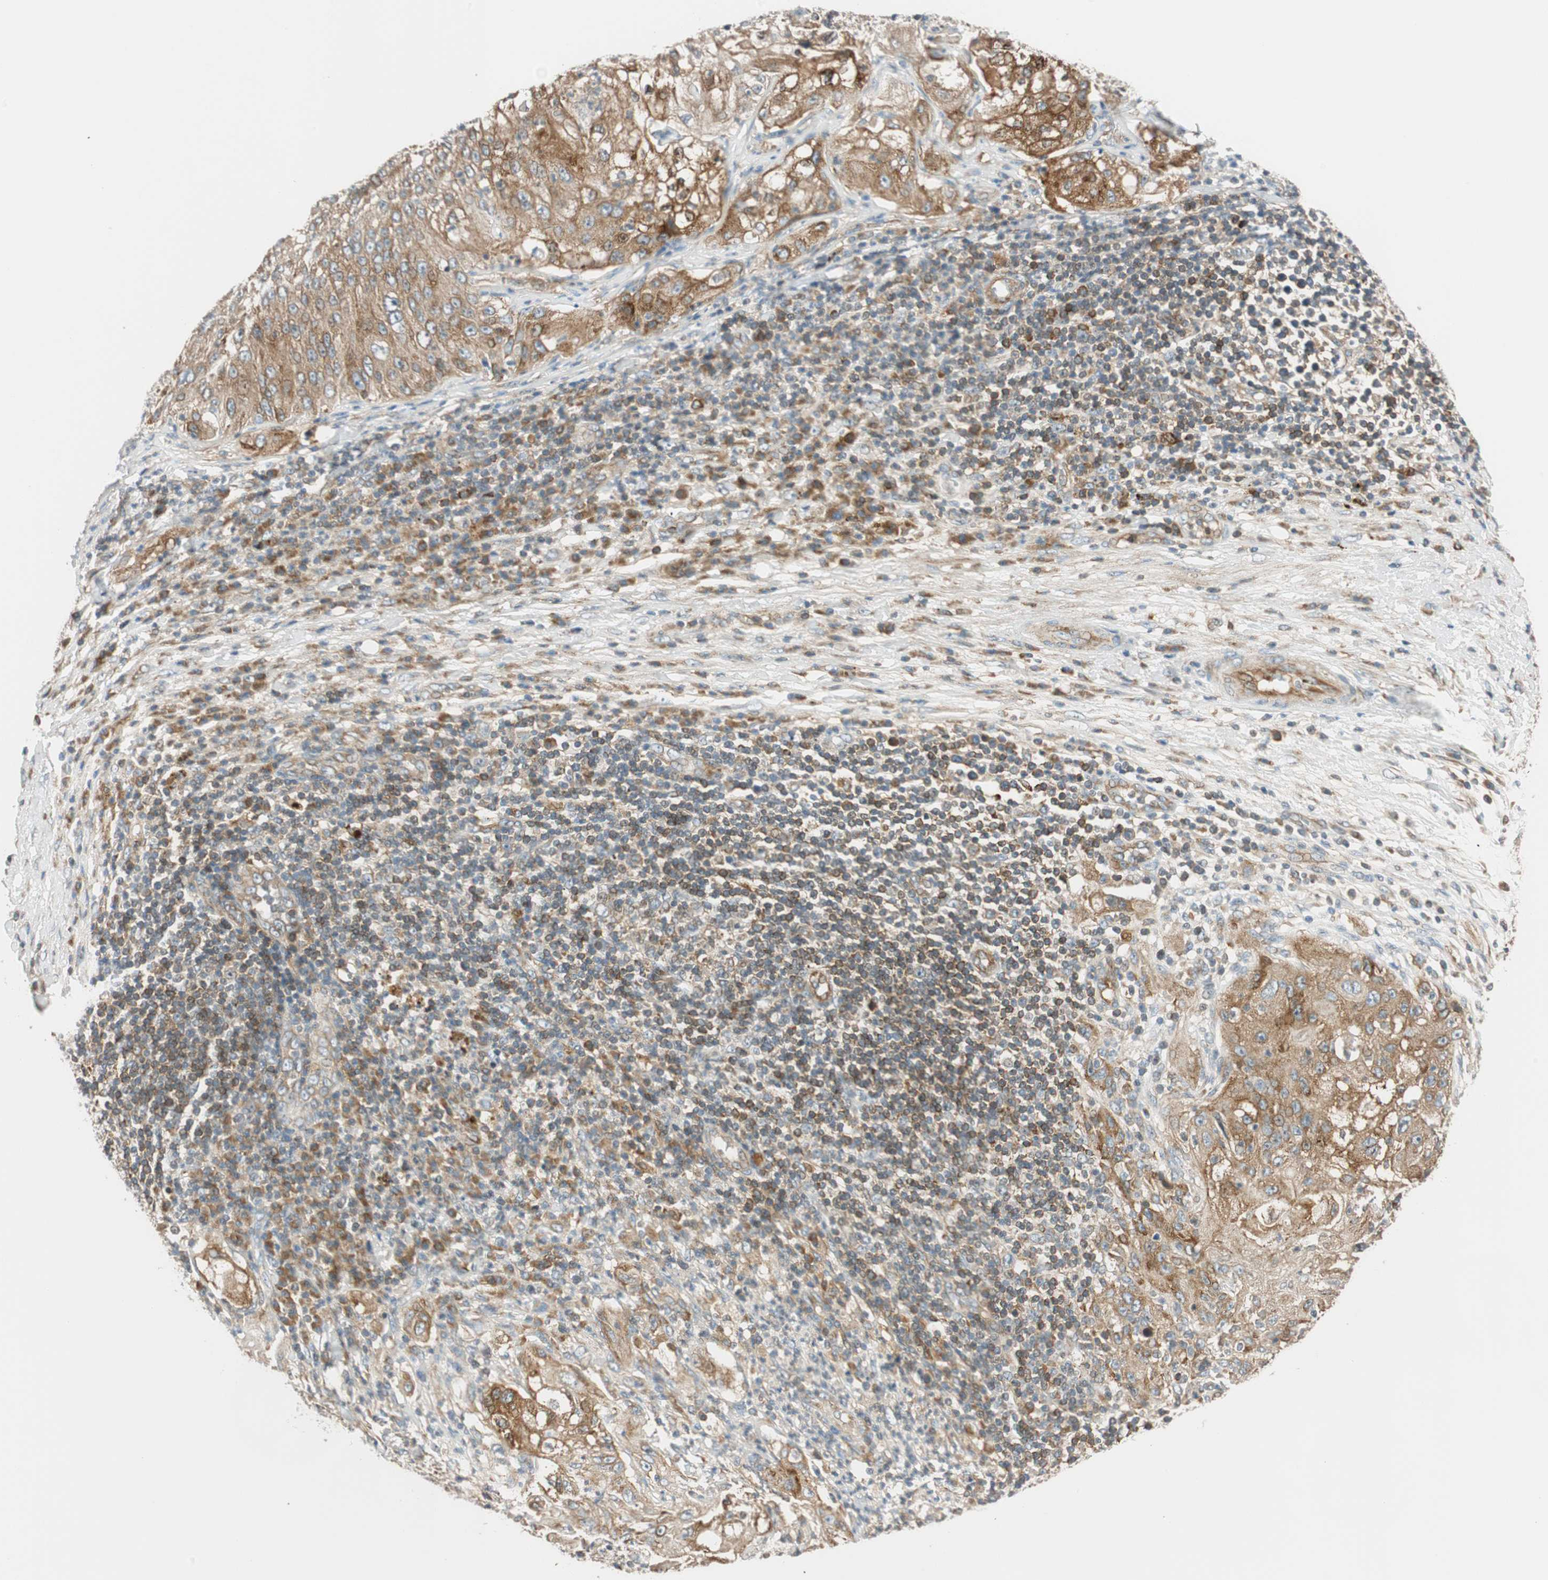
{"staining": {"intensity": "moderate", "quantity": ">75%", "location": "cytoplasmic/membranous"}, "tissue": "lung cancer", "cell_type": "Tumor cells", "image_type": "cancer", "snomed": [{"axis": "morphology", "description": "Inflammation, NOS"}, {"axis": "morphology", "description": "Squamous cell carcinoma, NOS"}, {"axis": "topography", "description": "Lymph node"}, {"axis": "topography", "description": "Soft tissue"}, {"axis": "topography", "description": "Lung"}], "caption": "Immunohistochemistry (DAB) staining of lung squamous cell carcinoma reveals moderate cytoplasmic/membranous protein staining in about >75% of tumor cells.", "gene": "ABI1", "patient": {"sex": "male", "age": 66}}